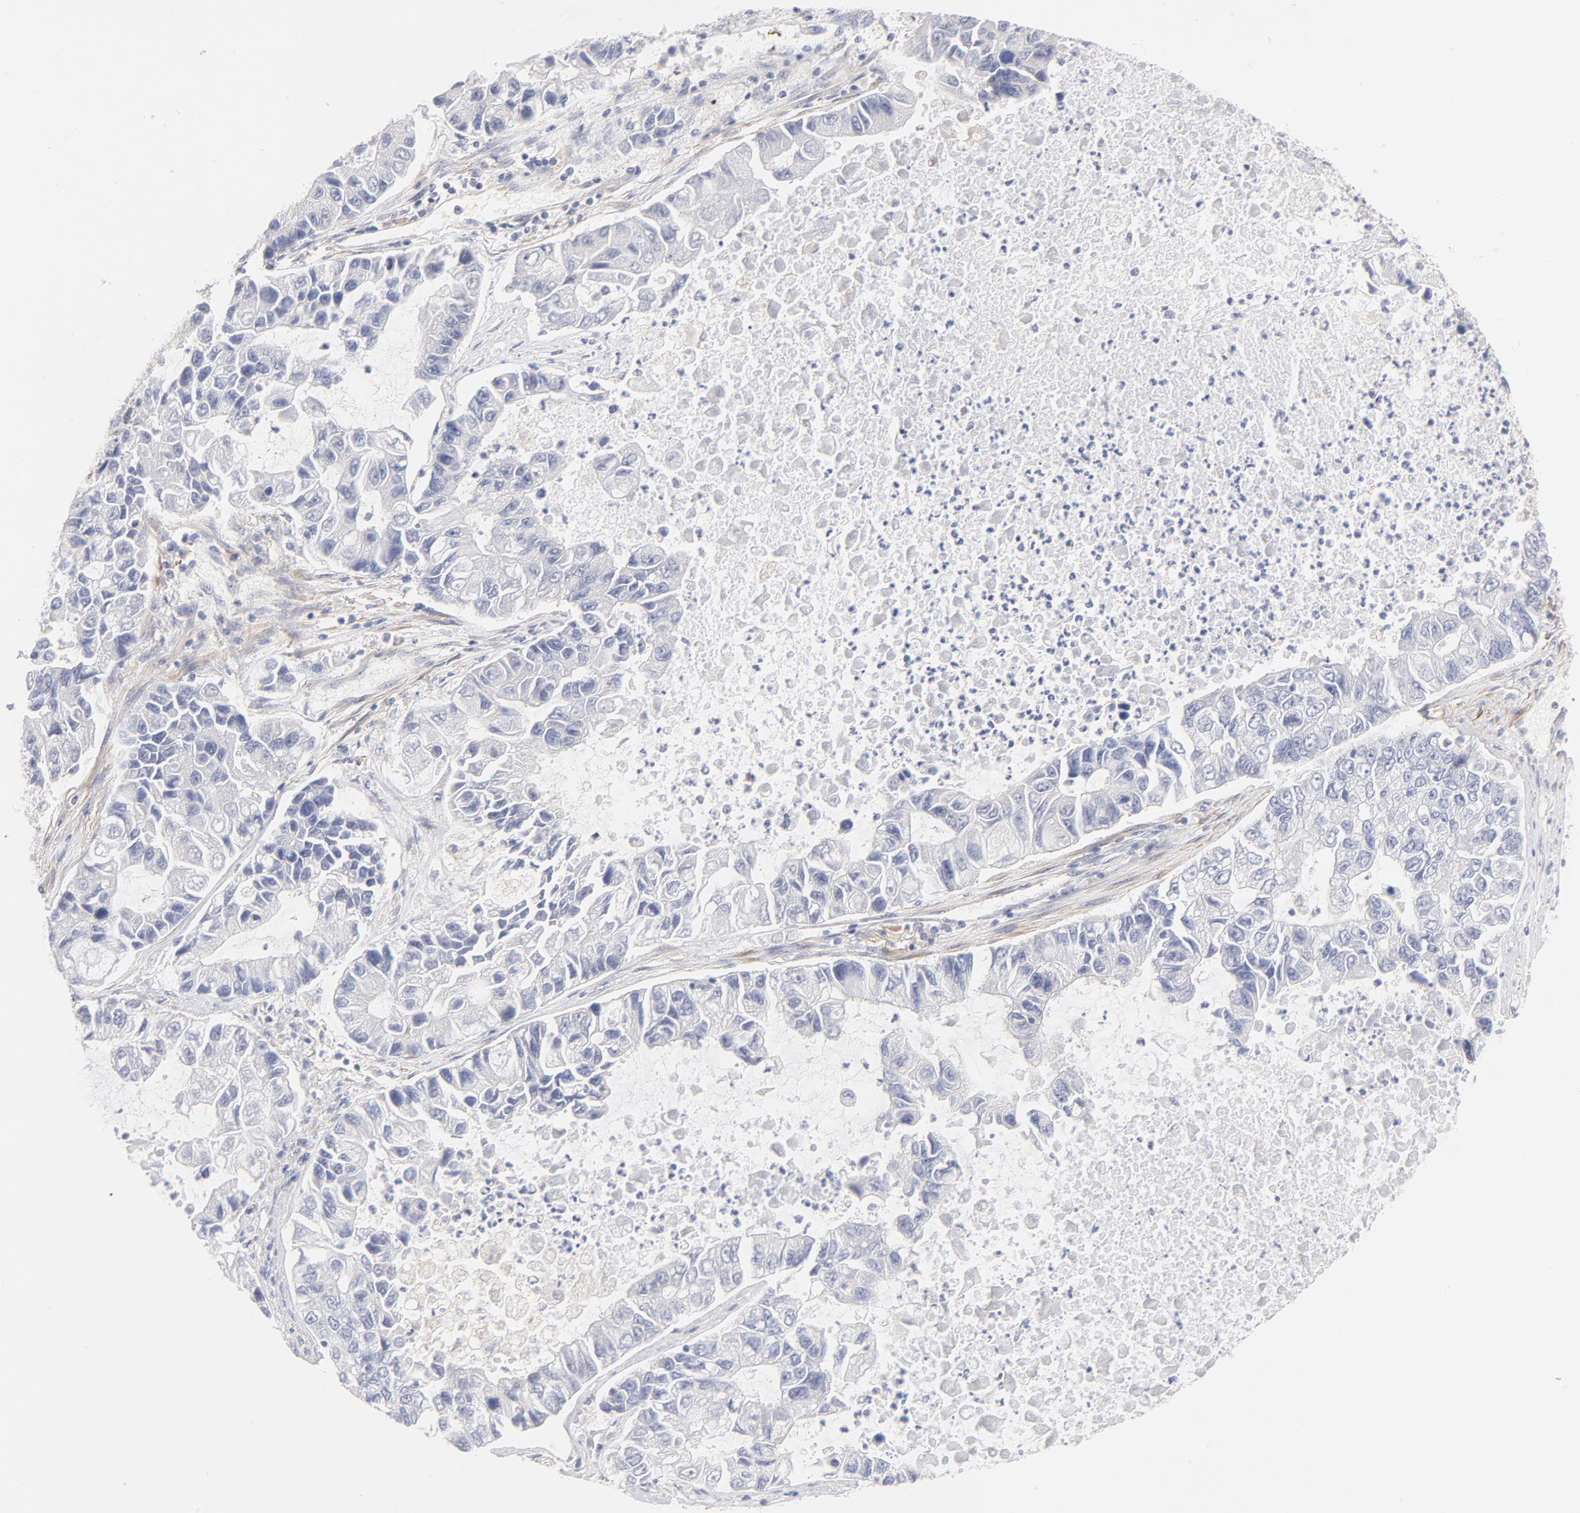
{"staining": {"intensity": "negative", "quantity": "none", "location": "none"}, "tissue": "lung cancer", "cell_type": "Tumor cells", "image_type": "cancer", "snomed": [{"axis": "morphology", "description": "Adenocarcinoma, NOS"}, {"axis": "topography", "description": "Lung"}], "caption": "Immunohistochemistry (IHC) histopathology image of neoplastic tissue: human lung cancer (adenocarcinoma) stained with DAB shows no significant protein expression in tumor cells.", "gene": "LDLRAP1", "patient": {"sex": "female", "age": 51}}